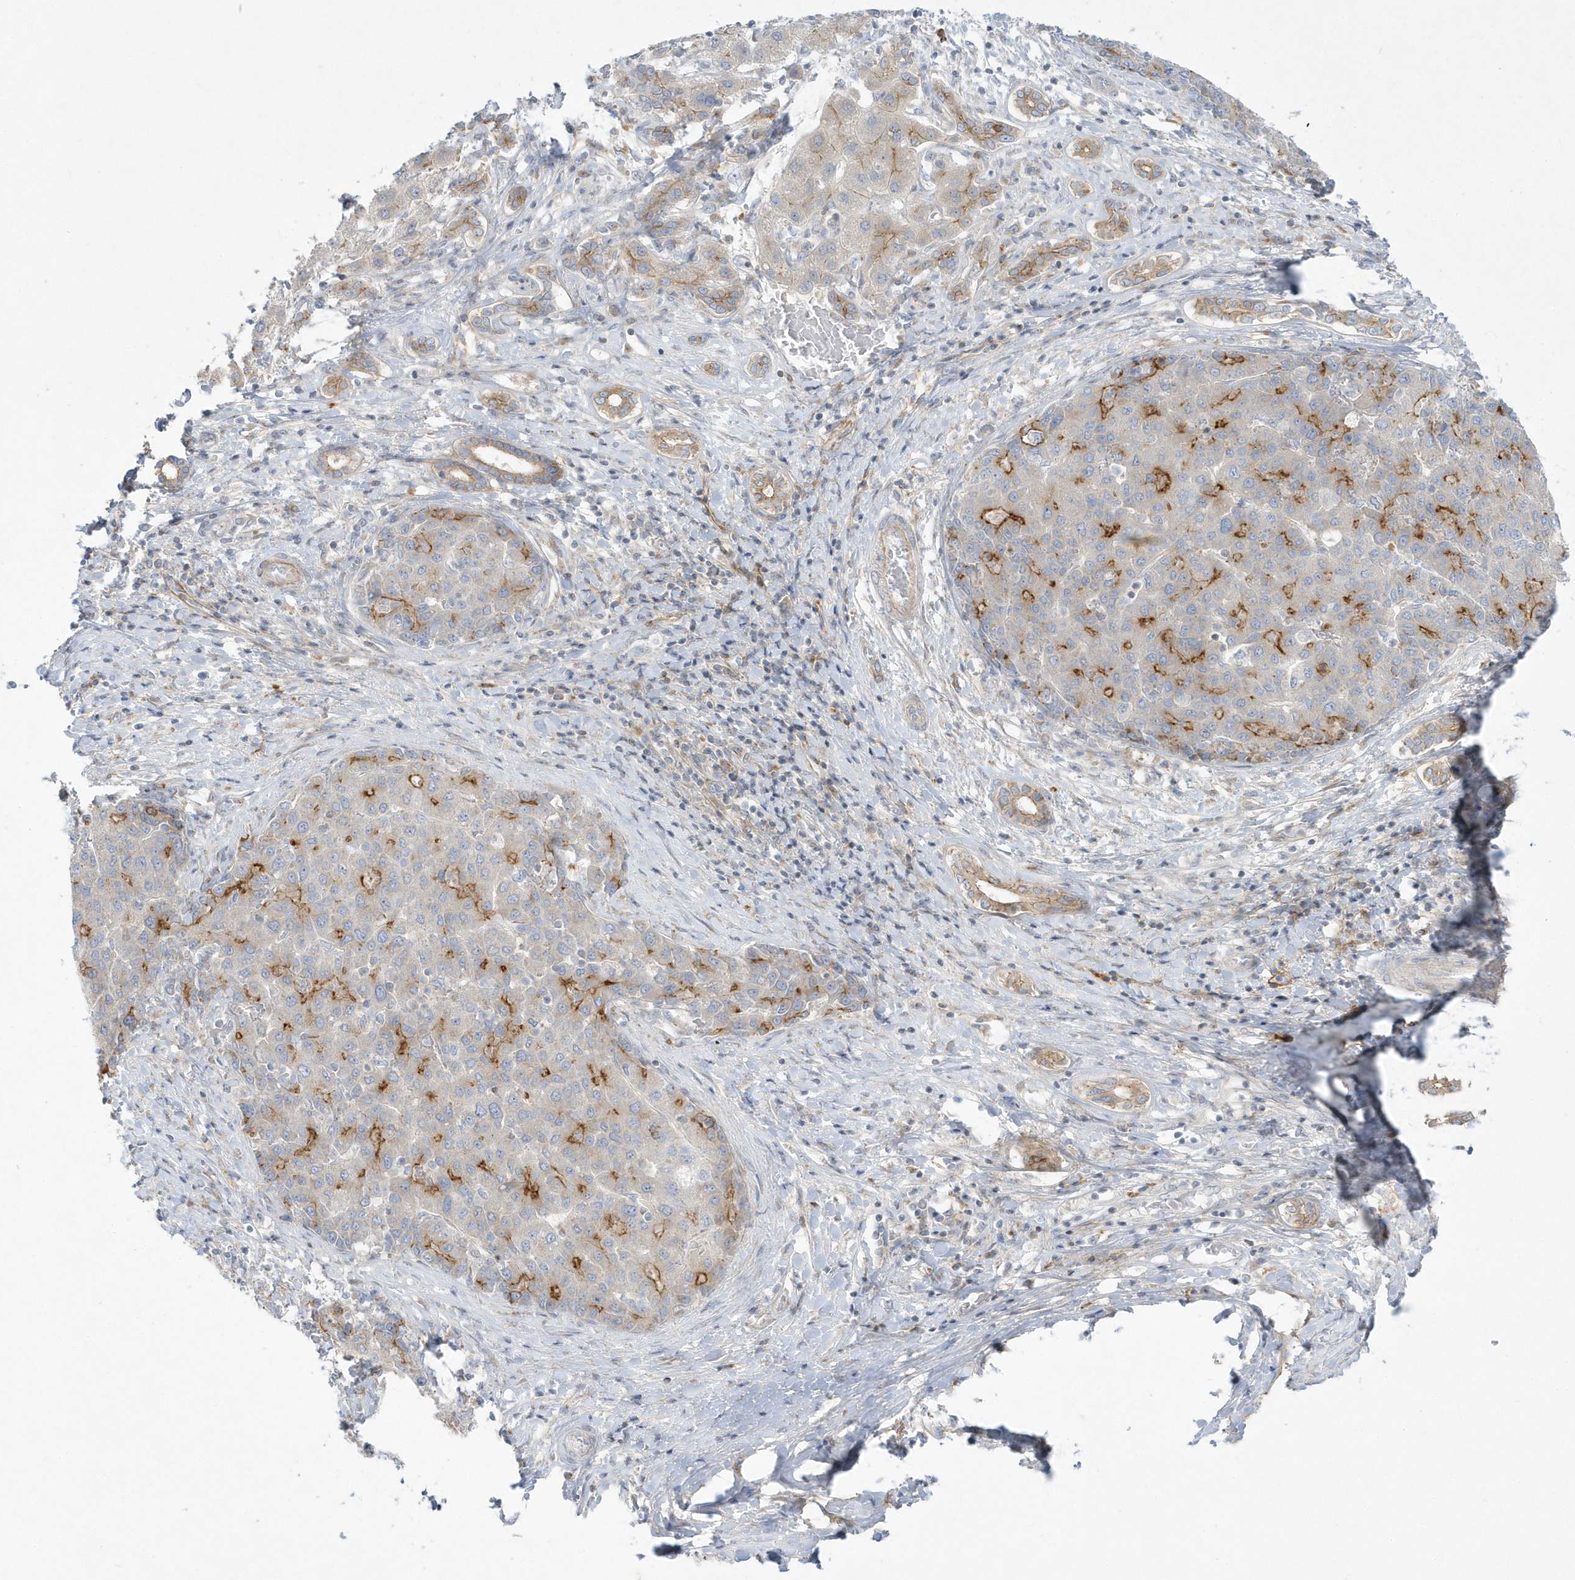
{"staining": {"intensity": "moderate", "quantity": "25%-75%", "location": "cytoplasmic/membranous"}, "tissue": "liver cancer", "cell_type": "Tumor cells", "image_type": "cancer", "snomed": [{"axis": "morphology", "description": "Carcinoma, Hepatocellular, NOS"}, {"axis": "topography", "description": "Liver"}], "caption": "About 25%-75% of tumor cells in human liver cancer (hepatocellular carcinoma) display moderate cytoplasmic/membranous protein staining as visualized by brown immunohistochemical staining.", "gene": "DNAJC18", "patient": {"sex": "male", "age": 65}}